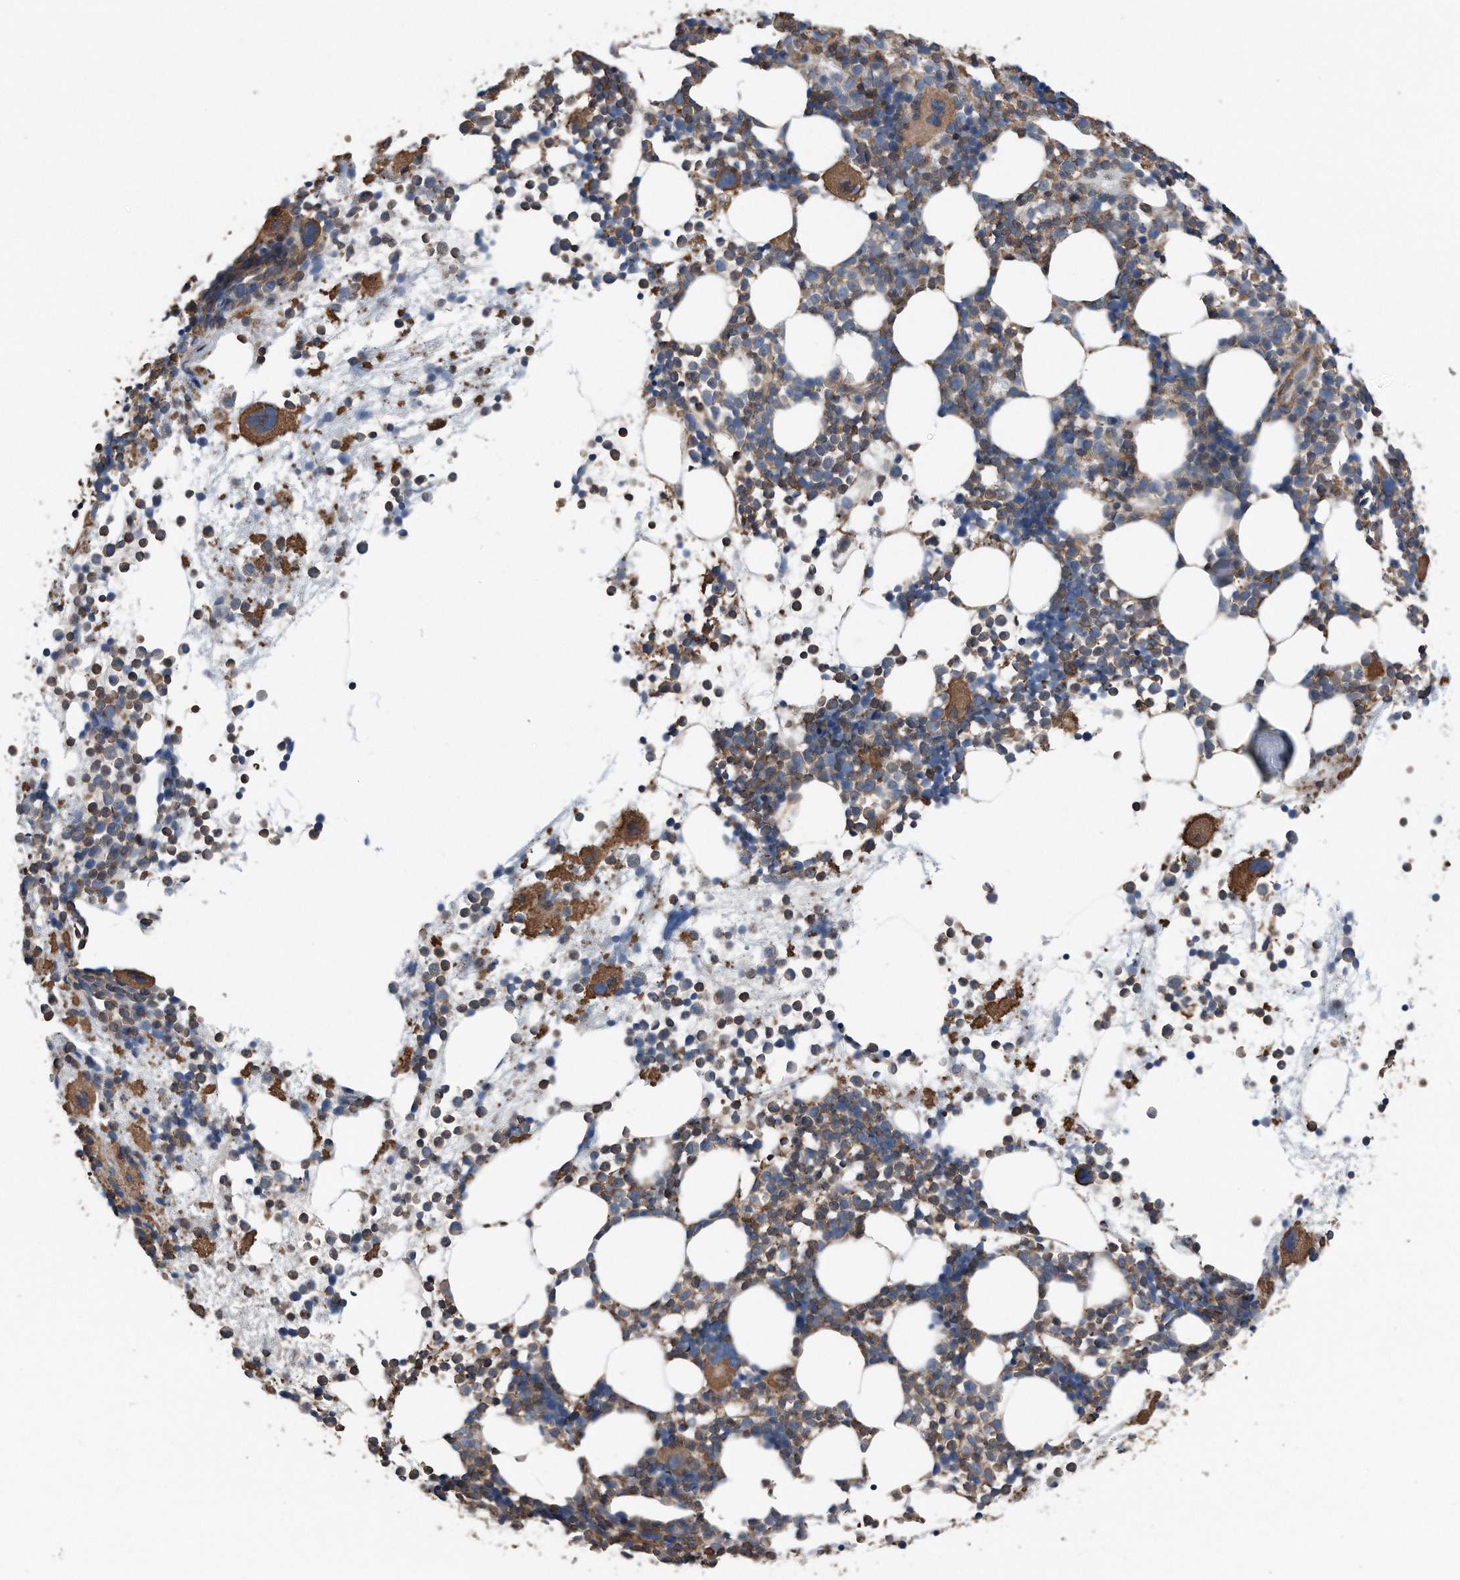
{"staining": {"intensity": "moderate", "quantity": ">75%", "location": "cytoplasmic/membranous"}, "tissue": "bone marrow", "cell_type": "Hematopoietic cells", "image_type": "normal", "snomed": [{"axis": "morphology", "description": "Normal tissue, NOS"}, {"axis": "topography", "description": "Bone marrow"}], "caption": "Protein analysis of benign bone marrow displays moderate cytoplasmic/membranous staining in approximately >75% of hematopoietic cells. (DAB IHC with brightfield microscopy, high magnification).", "gene": "RSPO3", "patient": {"sex": "female", "age": 57}}